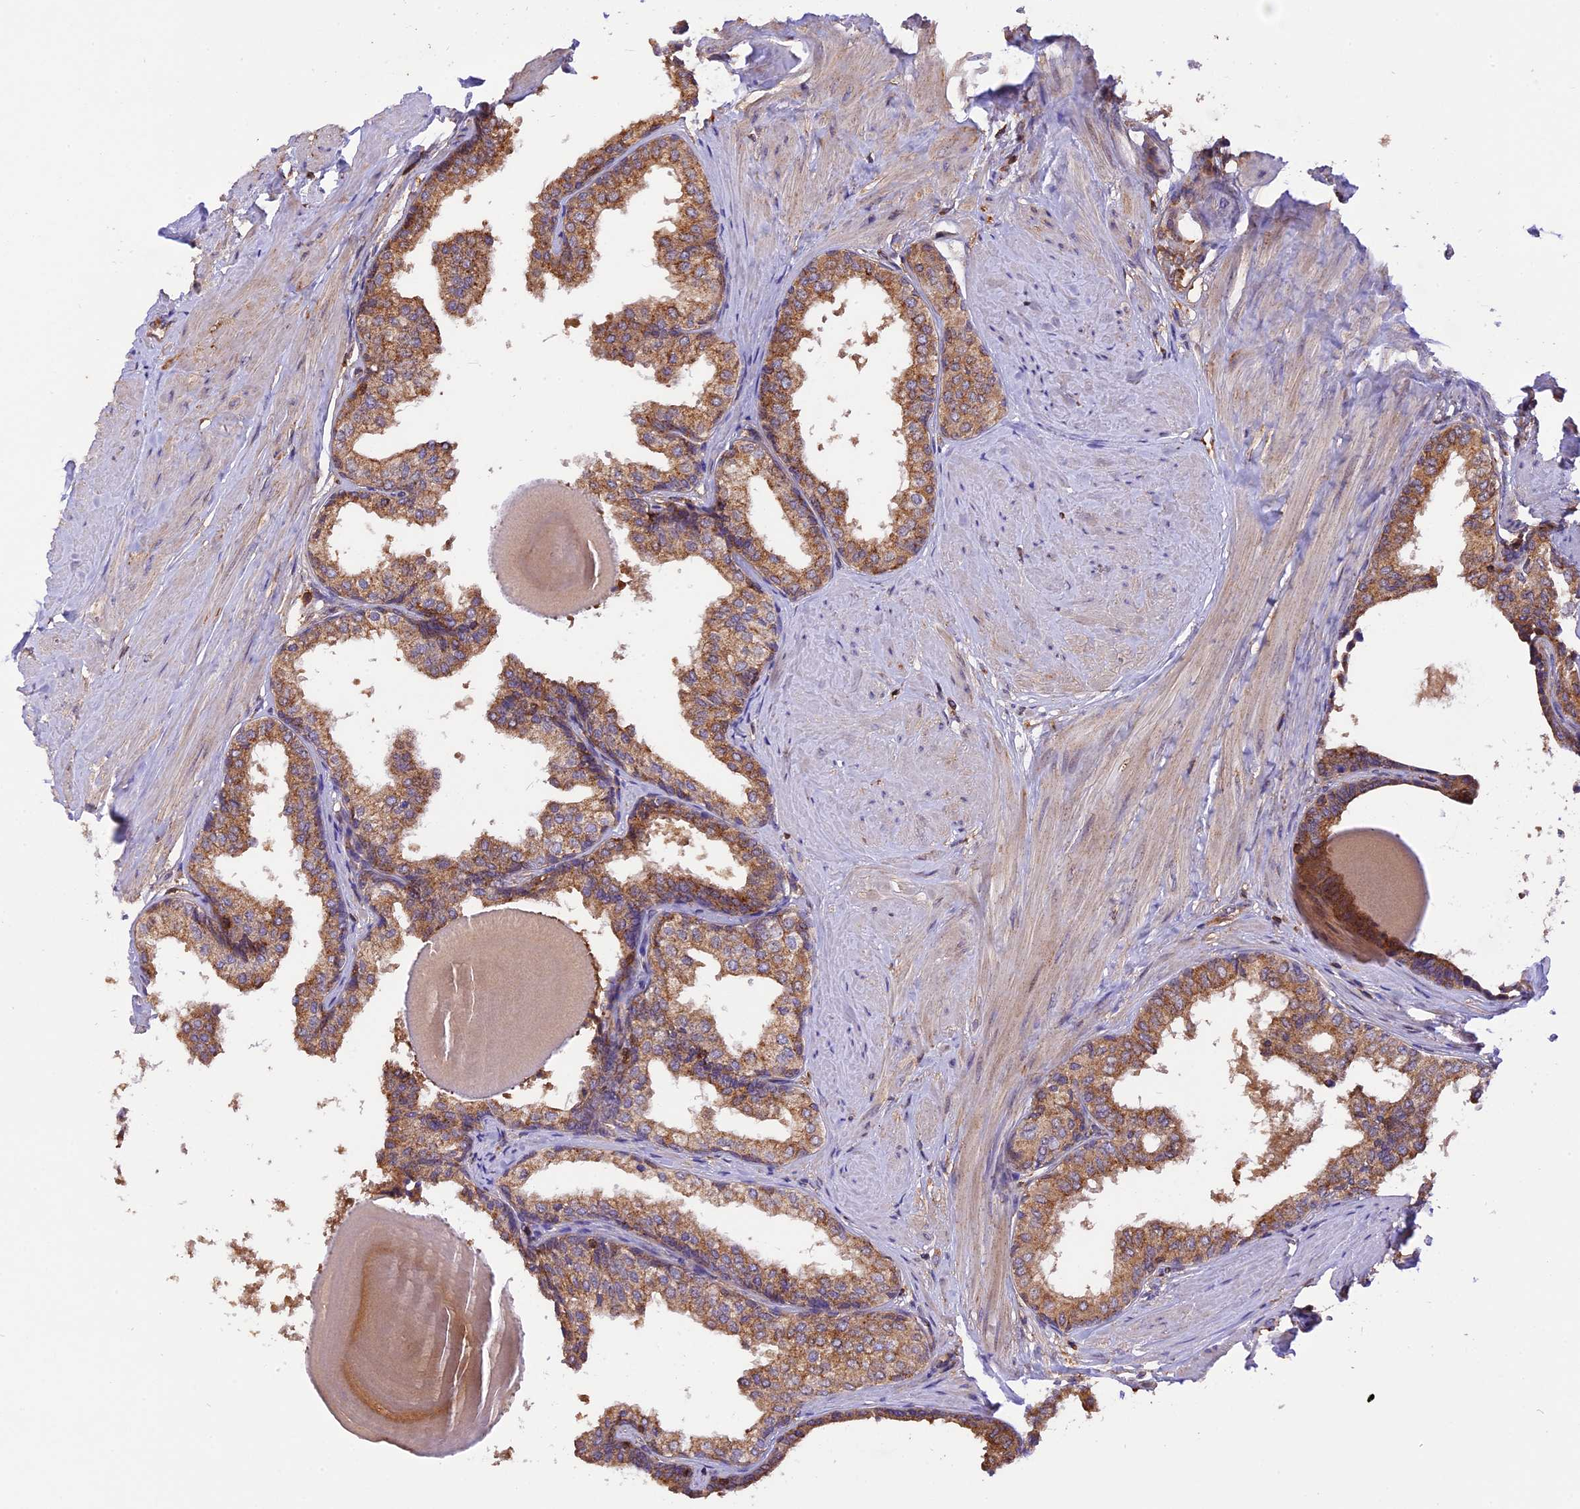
{"staining": {"intensity": "moderate", "quantity": ">75%", "location": "cytoplasmic/membranous"}, "tissue": "prostate", "cell_type": "Glandular cells", "image_type": "normal", "snomed": [{"axis": "morphology", "description": "Normal tissue, NOS"}, {"axis": "topography", "description": "Prostate"}], "caption": "Immunohistochemistry (DAB (3,3'-diaminobenzidine)) staining of normal prostate shows moderate cytoplasmic/membranous protein staining in about >75% of glandular cells.", "gene": "PEX3", "patient": {"sex": "male", "age": 48}}